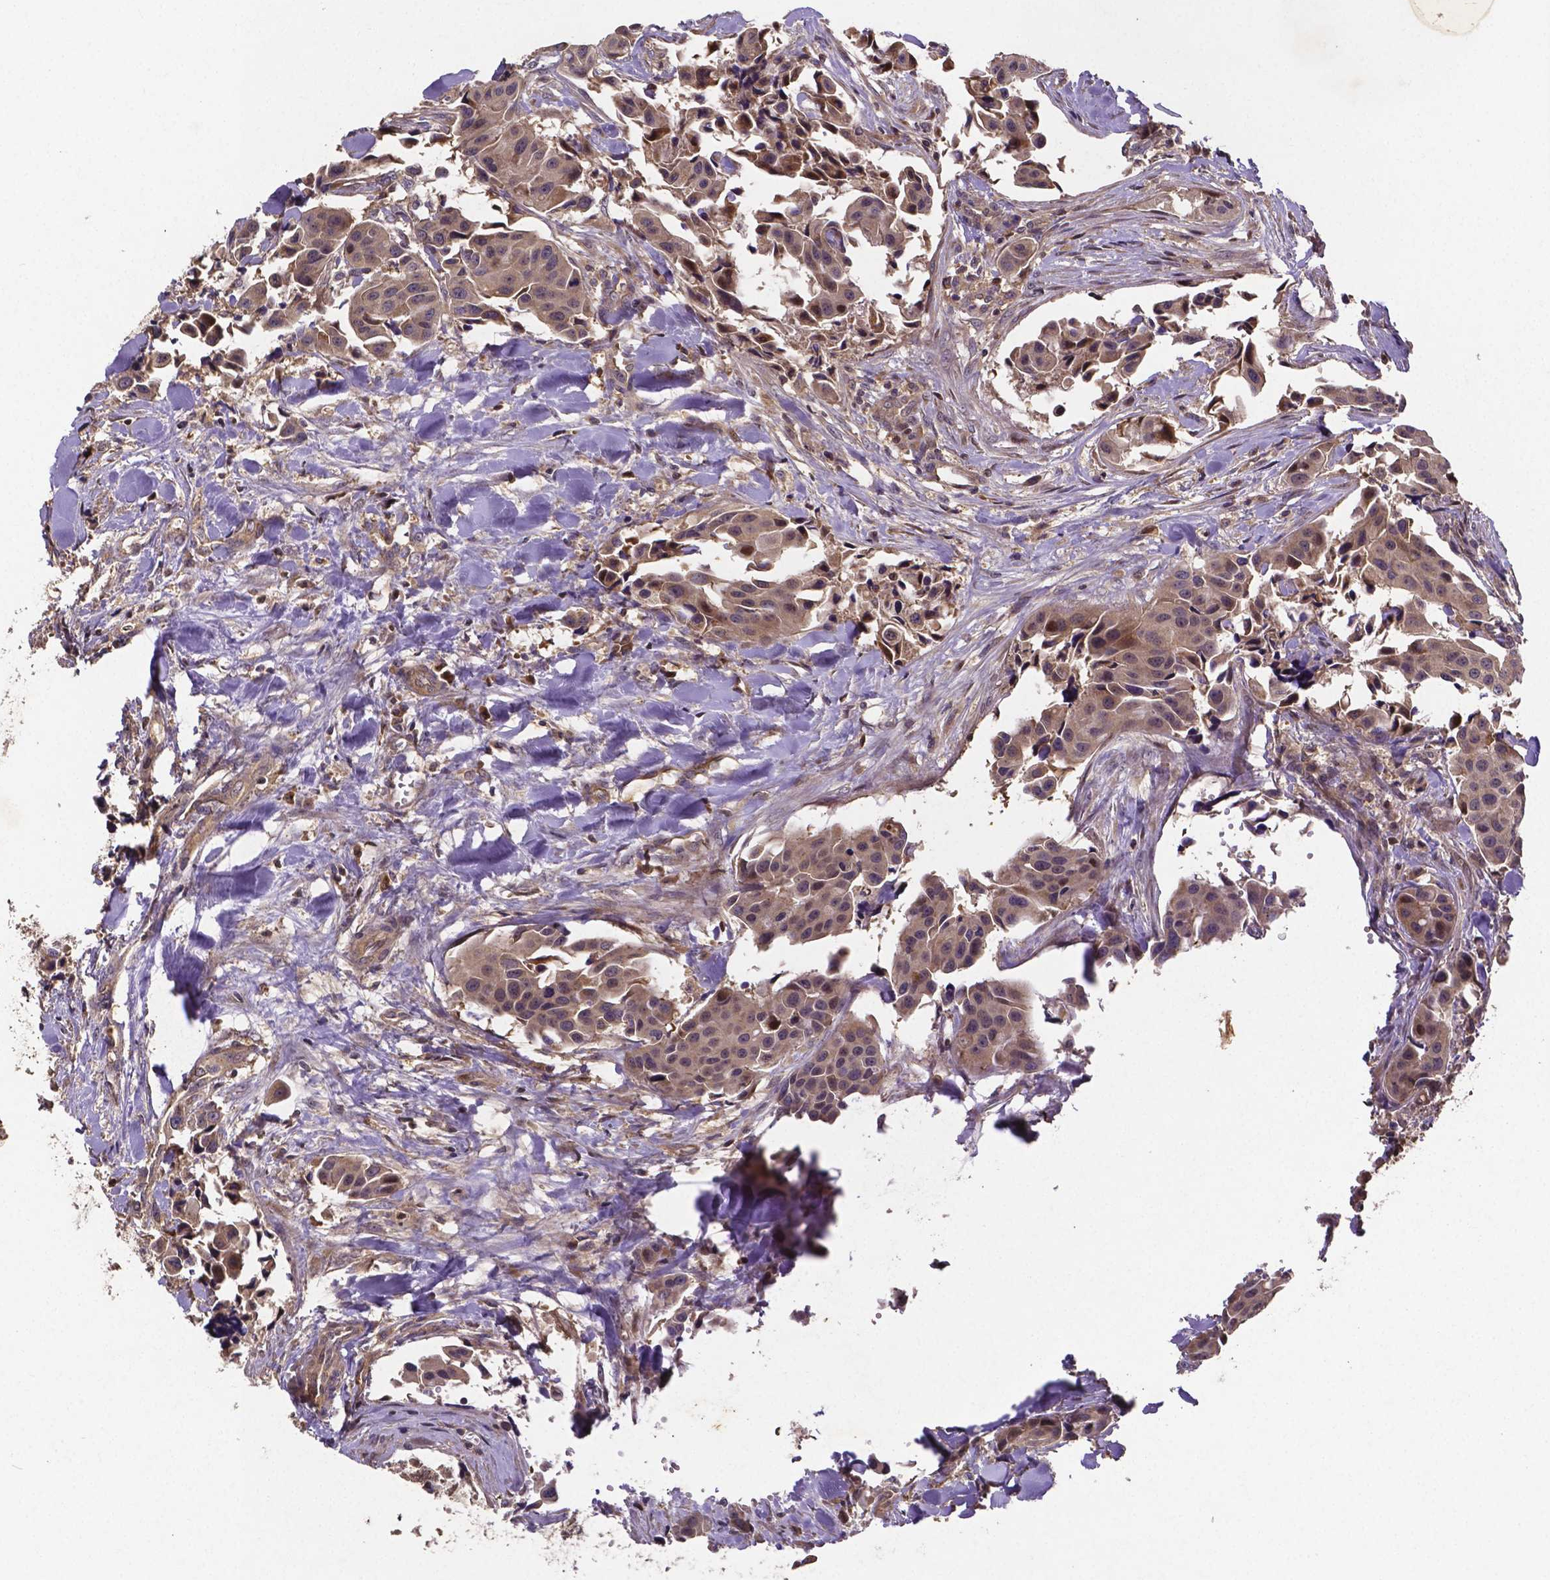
{"staining": {"intensity": "weak", "quantity": "25%-75%", "location": "cytoplasmic/membranous"}, "tissue": "head and neck cancer", "cell_type": "Tumor cells", "image_type": "cancer", "snomed": [{"axis": "morphology", "description": "Adenocarcinoma, NOS"}, {"axis": "topography", "description": "Head-Neck"}], "caption": "Human head and neck adenocarcinoma stained for a protein (brown) shows weak cytoplasmic/membranous positive staining in approximately 25%-75% of tumor cells.", "gene": "RNF123", "patient": {"sex": "male", "age": 76}}